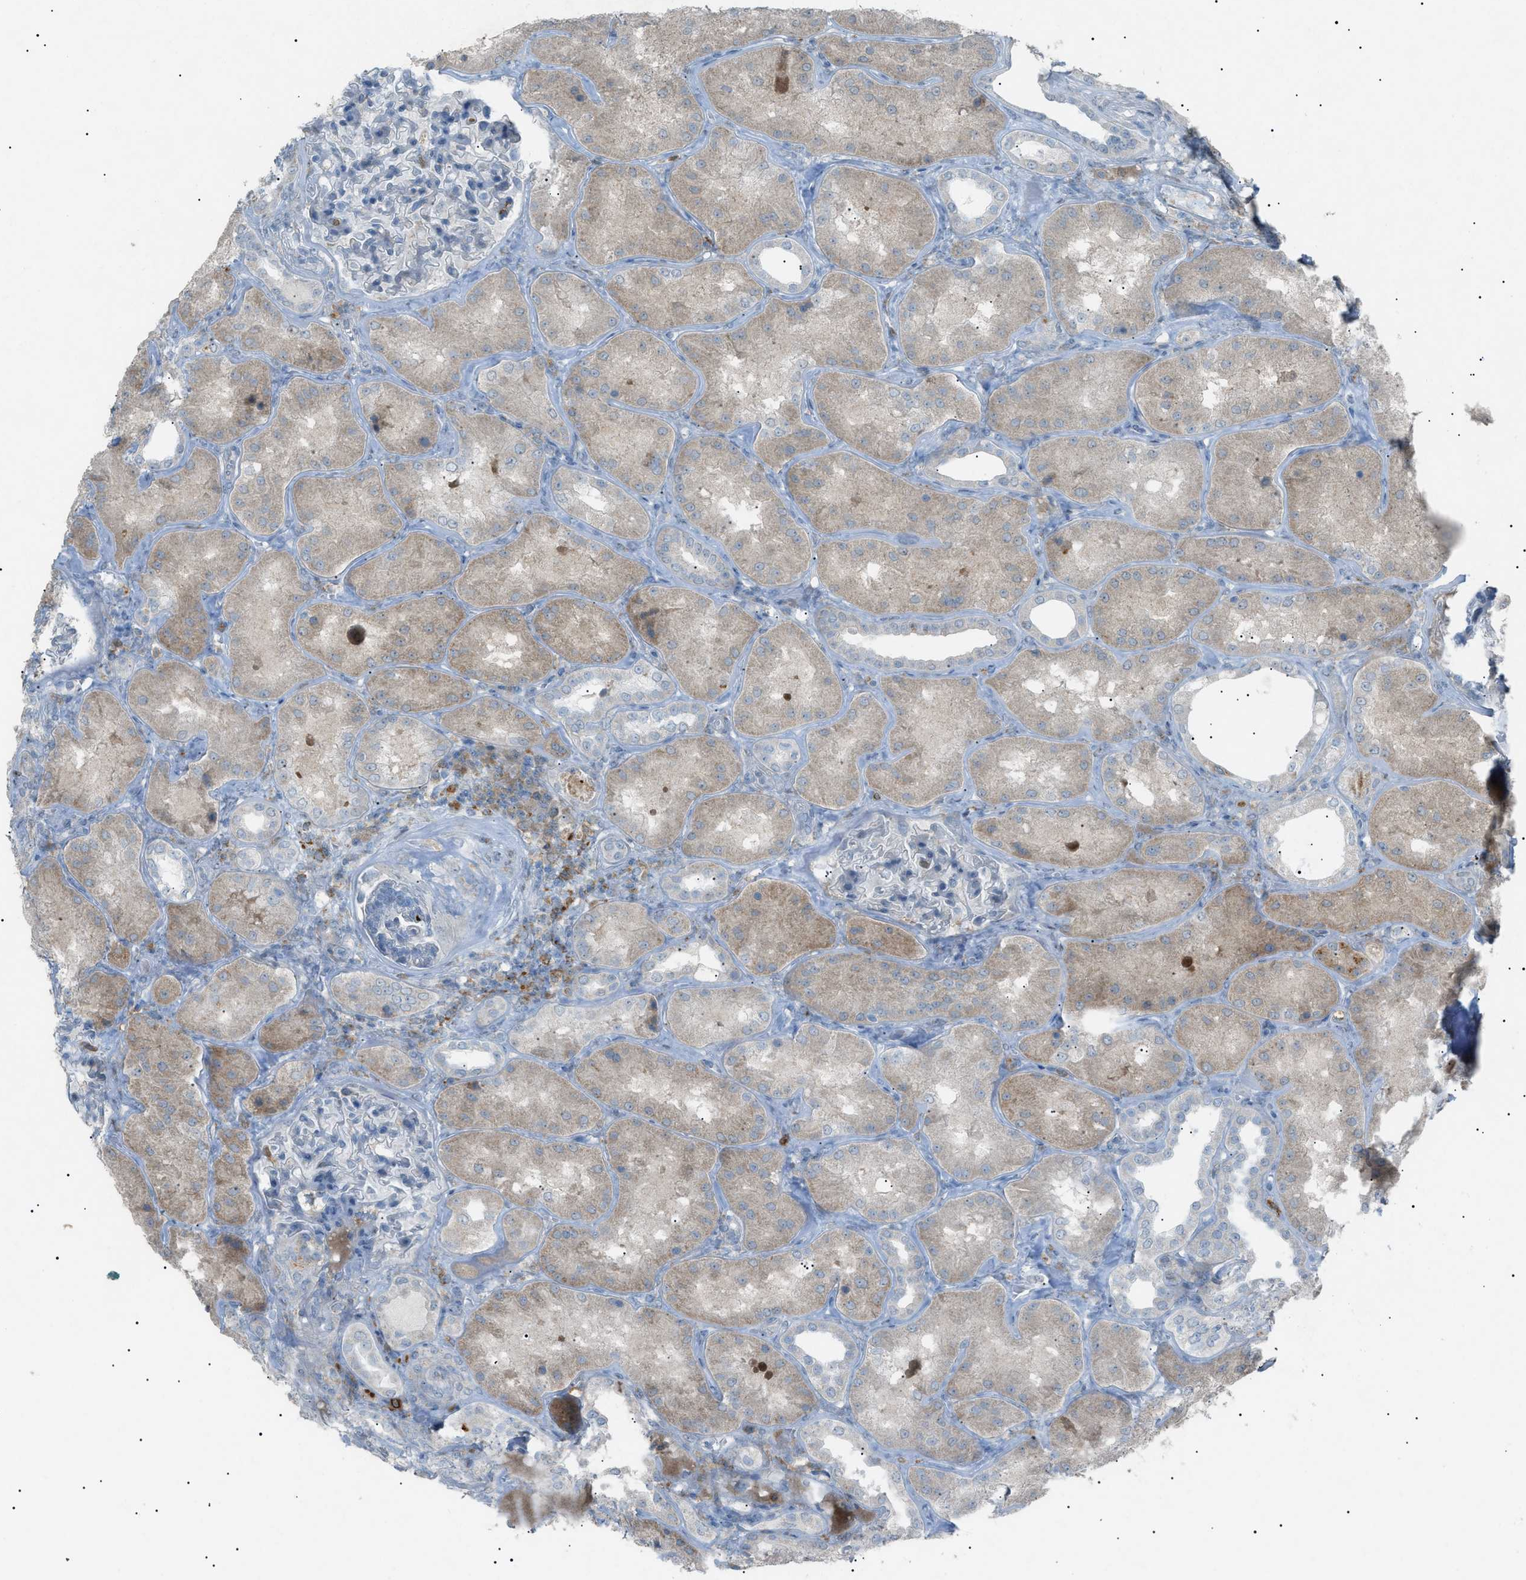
{"staining": {"intensity": "negative", "quantity": "none", "location": "none"}, "tissue": "kidney", "cell_type": "Cells in glomeruli", "image_type": "normal", "snomed": [{"axis": "morphology", "description": "Normal tissue, NOS"}, {"axis": "topography", "description": "Kidney"}], "caption": "This is an immunohistochemistry photomicrograph of benign kidney. There is no expression in cells in glomeruli.", "gene": "BTK", "patient": {"sex": "female", "age": 56}}